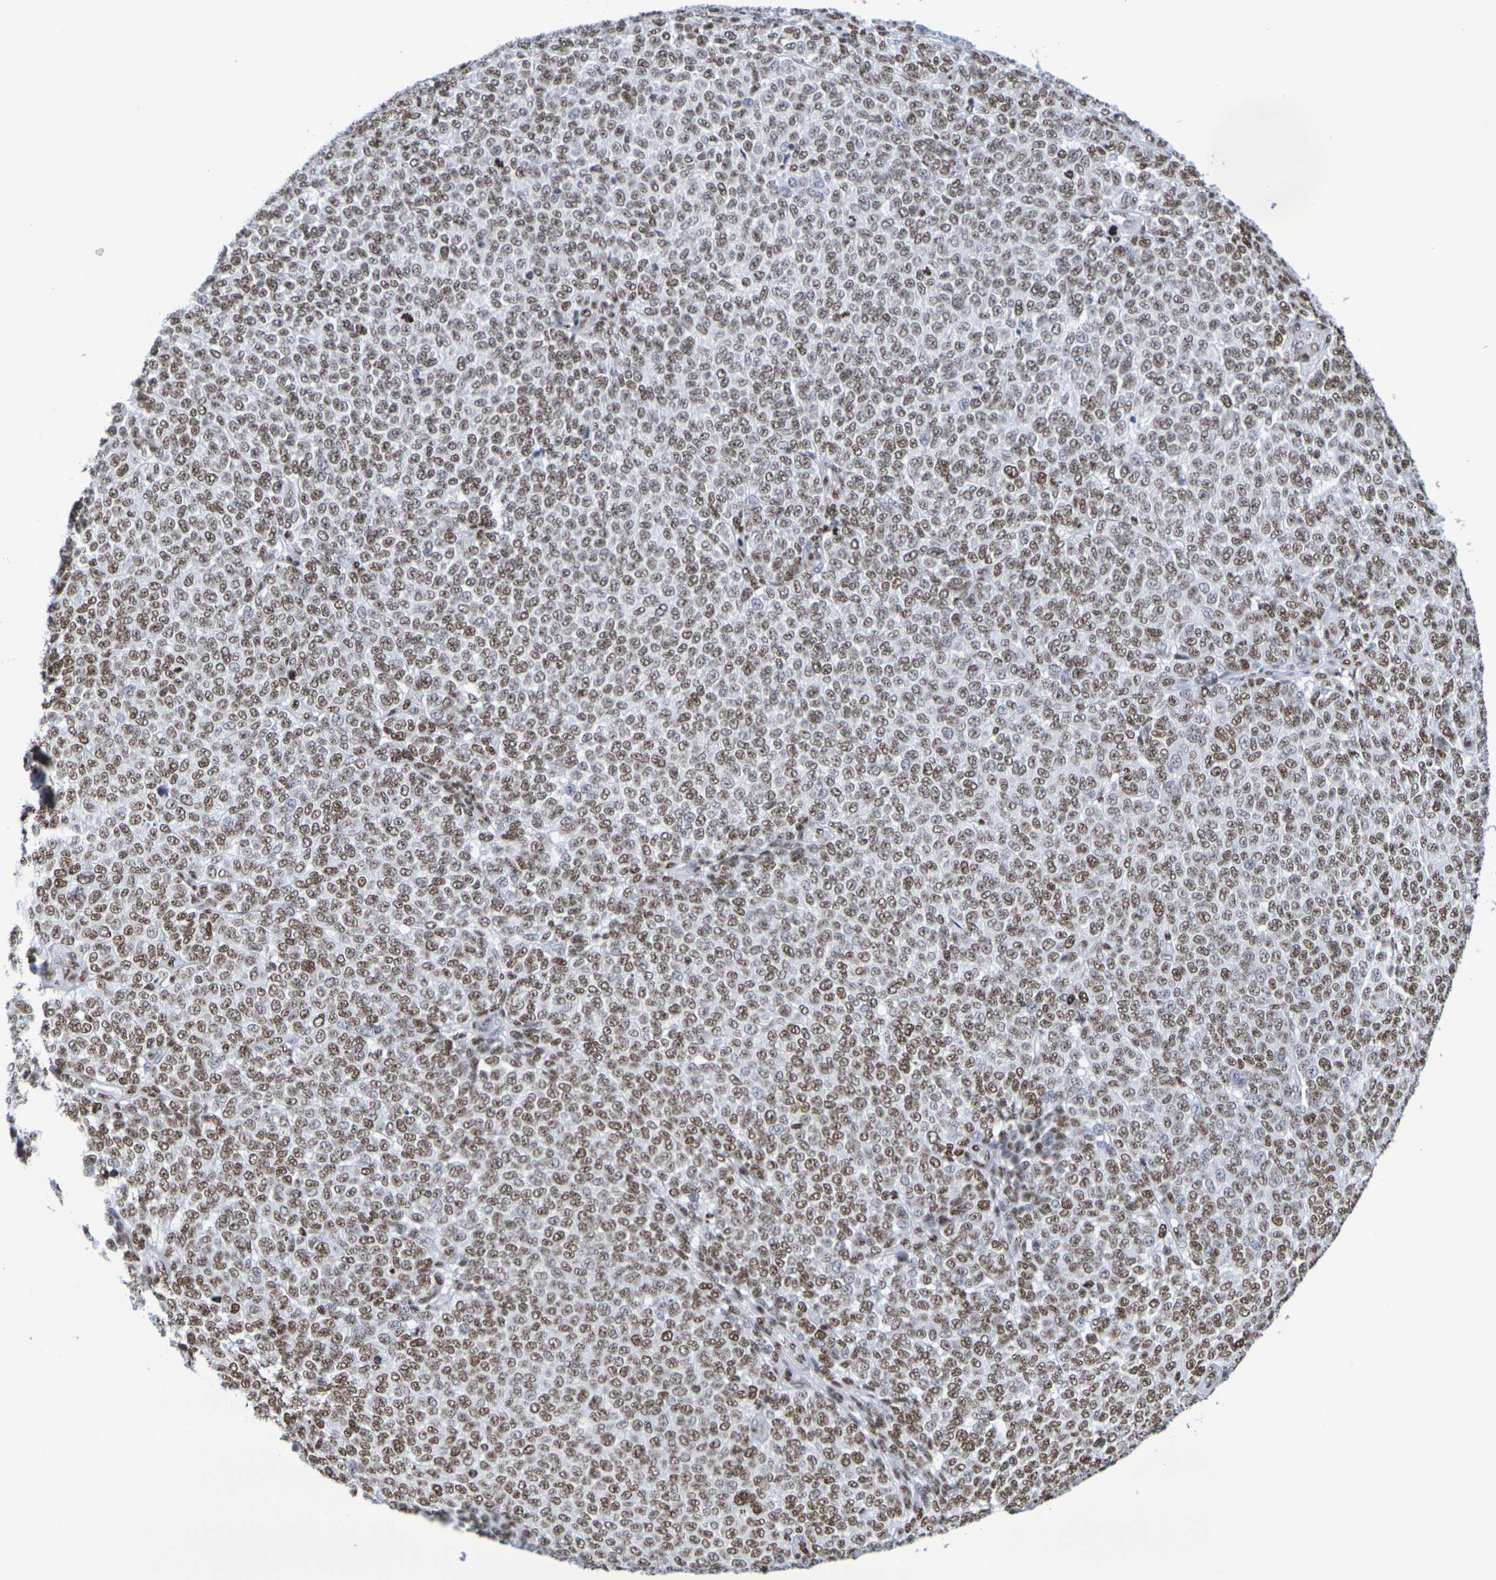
{"staining": {"intensity": "moderate", "quantity": ">75%", "location": "nuclear"}, "tissue": "melanoma", "cell_type": "Tumor cells", "image_type": "cancer", "snomed": [{"axis": "morphology", "description": "Malignant melanoma, NOS"}, {"axis": "topography", "description": "Skin"}], "caption": "IHC of malignant melanoma exhibits medium levels of moderate nuclear staining in about >75% of tumor cells.", "gene": "H1-5", "patient": {"sex": "male", "age": 59}}